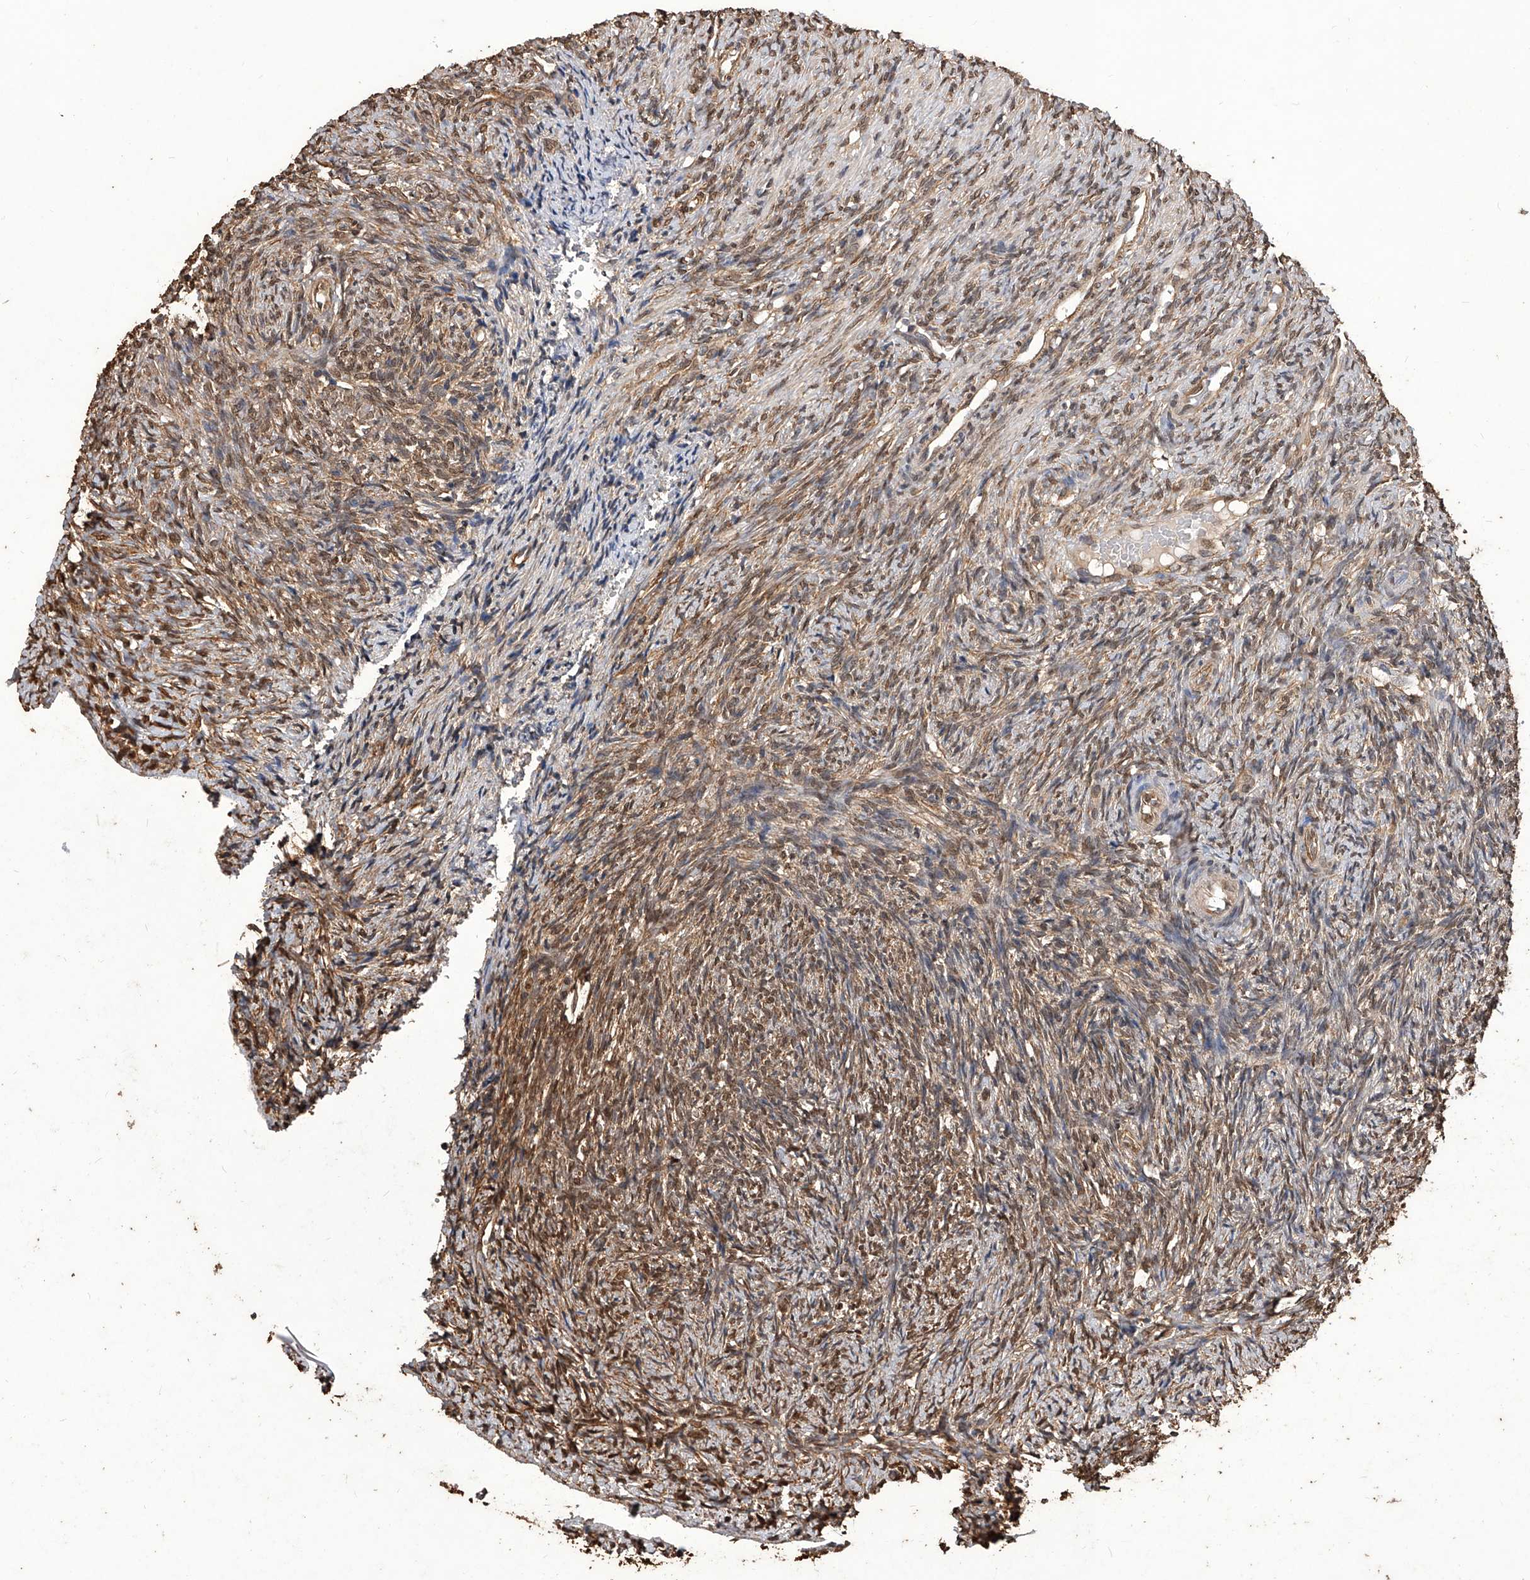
{"staining": {"intensity": "weak", "quantity": ">75%", "location": "cytoplasmic/membranous"}, "tissue": "ovary", "cell_type": "Ovarian stroma cells", "image_type": "normal", "snomed": [{"axis": "morphology", "description": "Normal tissue, NOS"}, {"axis": "topography", "description": "Ovary"}], "caption": "Immunohistochemical staining of normal ovary demonstrates >75% levels of weak cytoplasmic/membranous protein staining in about >75% of ovarian stroma cells.", "gene": "FBXL4", "patient": {"sex": "female", "age": 41}}